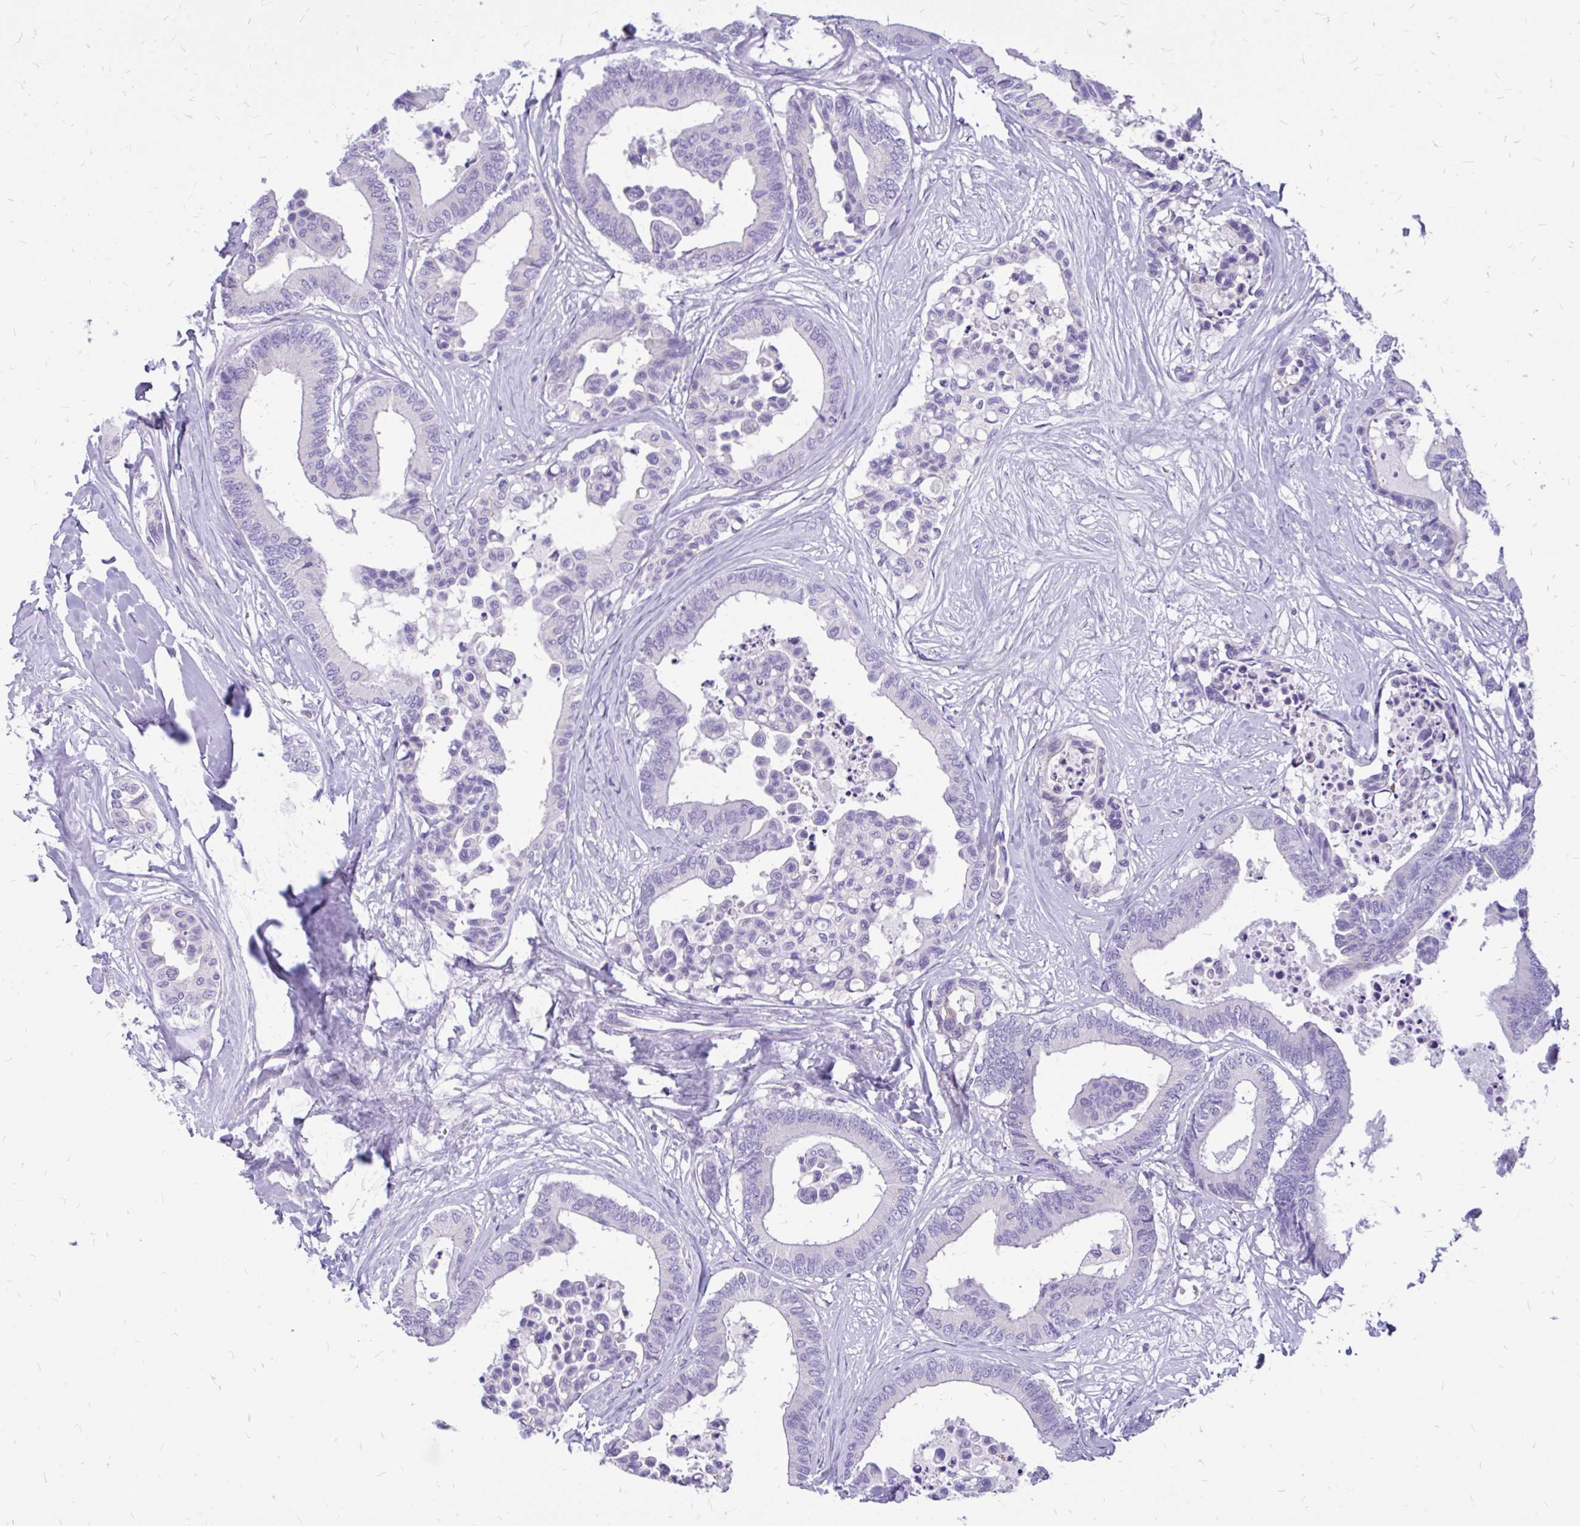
{"staining": {"intensity": "negative", "quantity": "none", "location": "none"}, "tissue": "colorectal cancer", "cell_type": "Tumor cells", "image_type": "cancer", "snomed": [{"axis": "morphology", "description": "Normal tissue, NOS"}, {"axis": "morphology", "description": "Adenocarcinoma, NOS"}, {"axis": "topography", "description": "Colon"}], "caption": "High magnification brightfield microscopy of colorectal adenocarcinoma stained with DAB (brown) and counterstained with hematoxylin (blue): tumor cells show no significant staining.", "gene": "MAP1LC3A", "patient": {"sex": "male", "age": 82}}